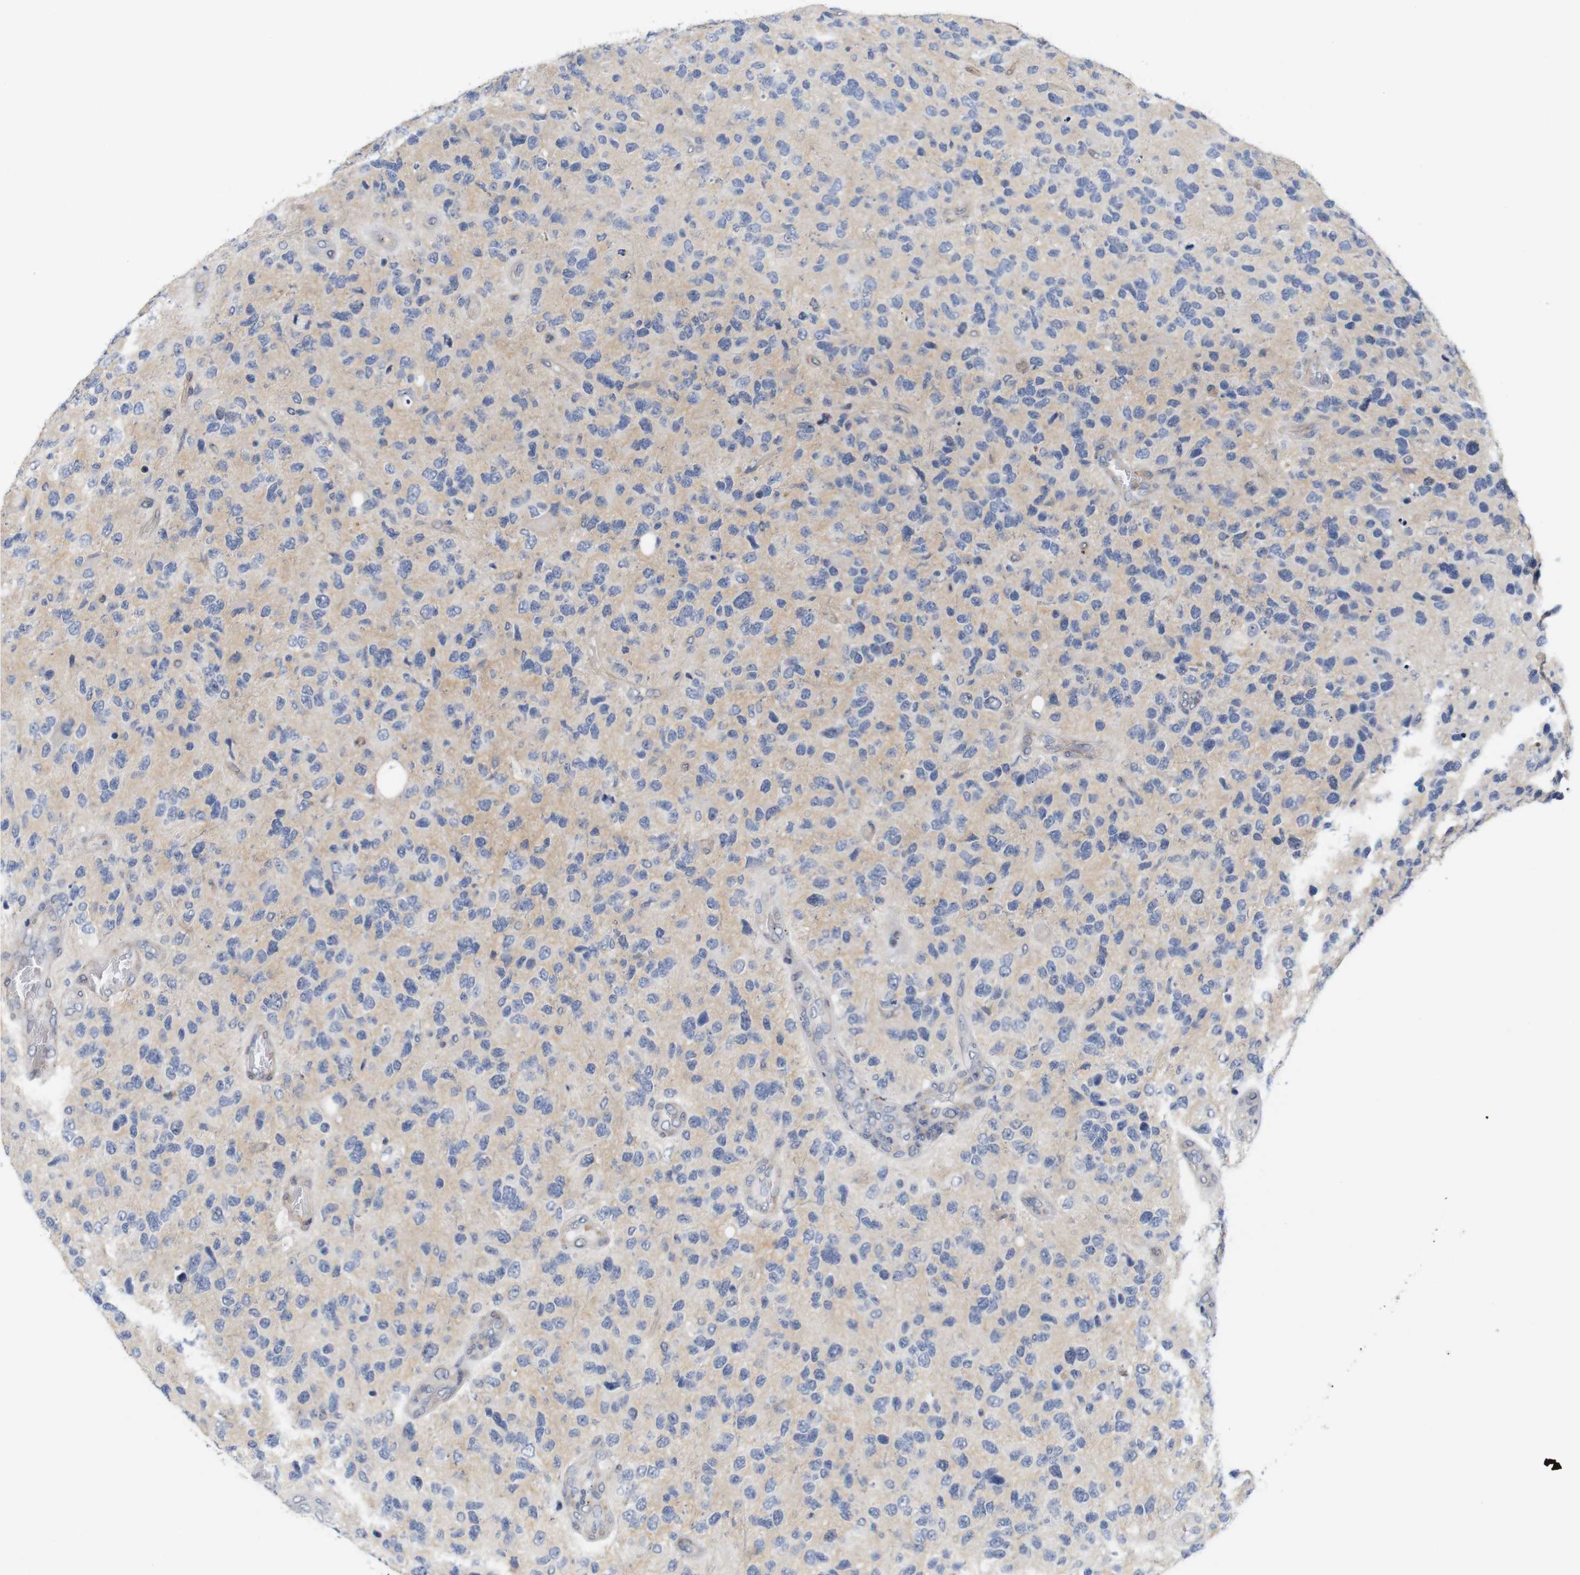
{"staining": {"intensity": "negative", "quantity": "none", "location": "none"}, "tissue": "glioma", "cell_type": "Tumor cells", "image_type": "cancer", "snomed": [{"axis": "morphology", "description": "Glioma, malignant, High grade"}, {"axis": "topography", "description": "Brain"}], "caption": "DAB (3,3'-diaminobenzidine) immunohistochemical staining of glioma demonstrates no significant positivity in tumor cells. (Brightfield microscopy of DAB immunohistochemistry (IHC) at high magnification).", "gene": "CYB561", "patient": {"sex": "female", "age": 58}}